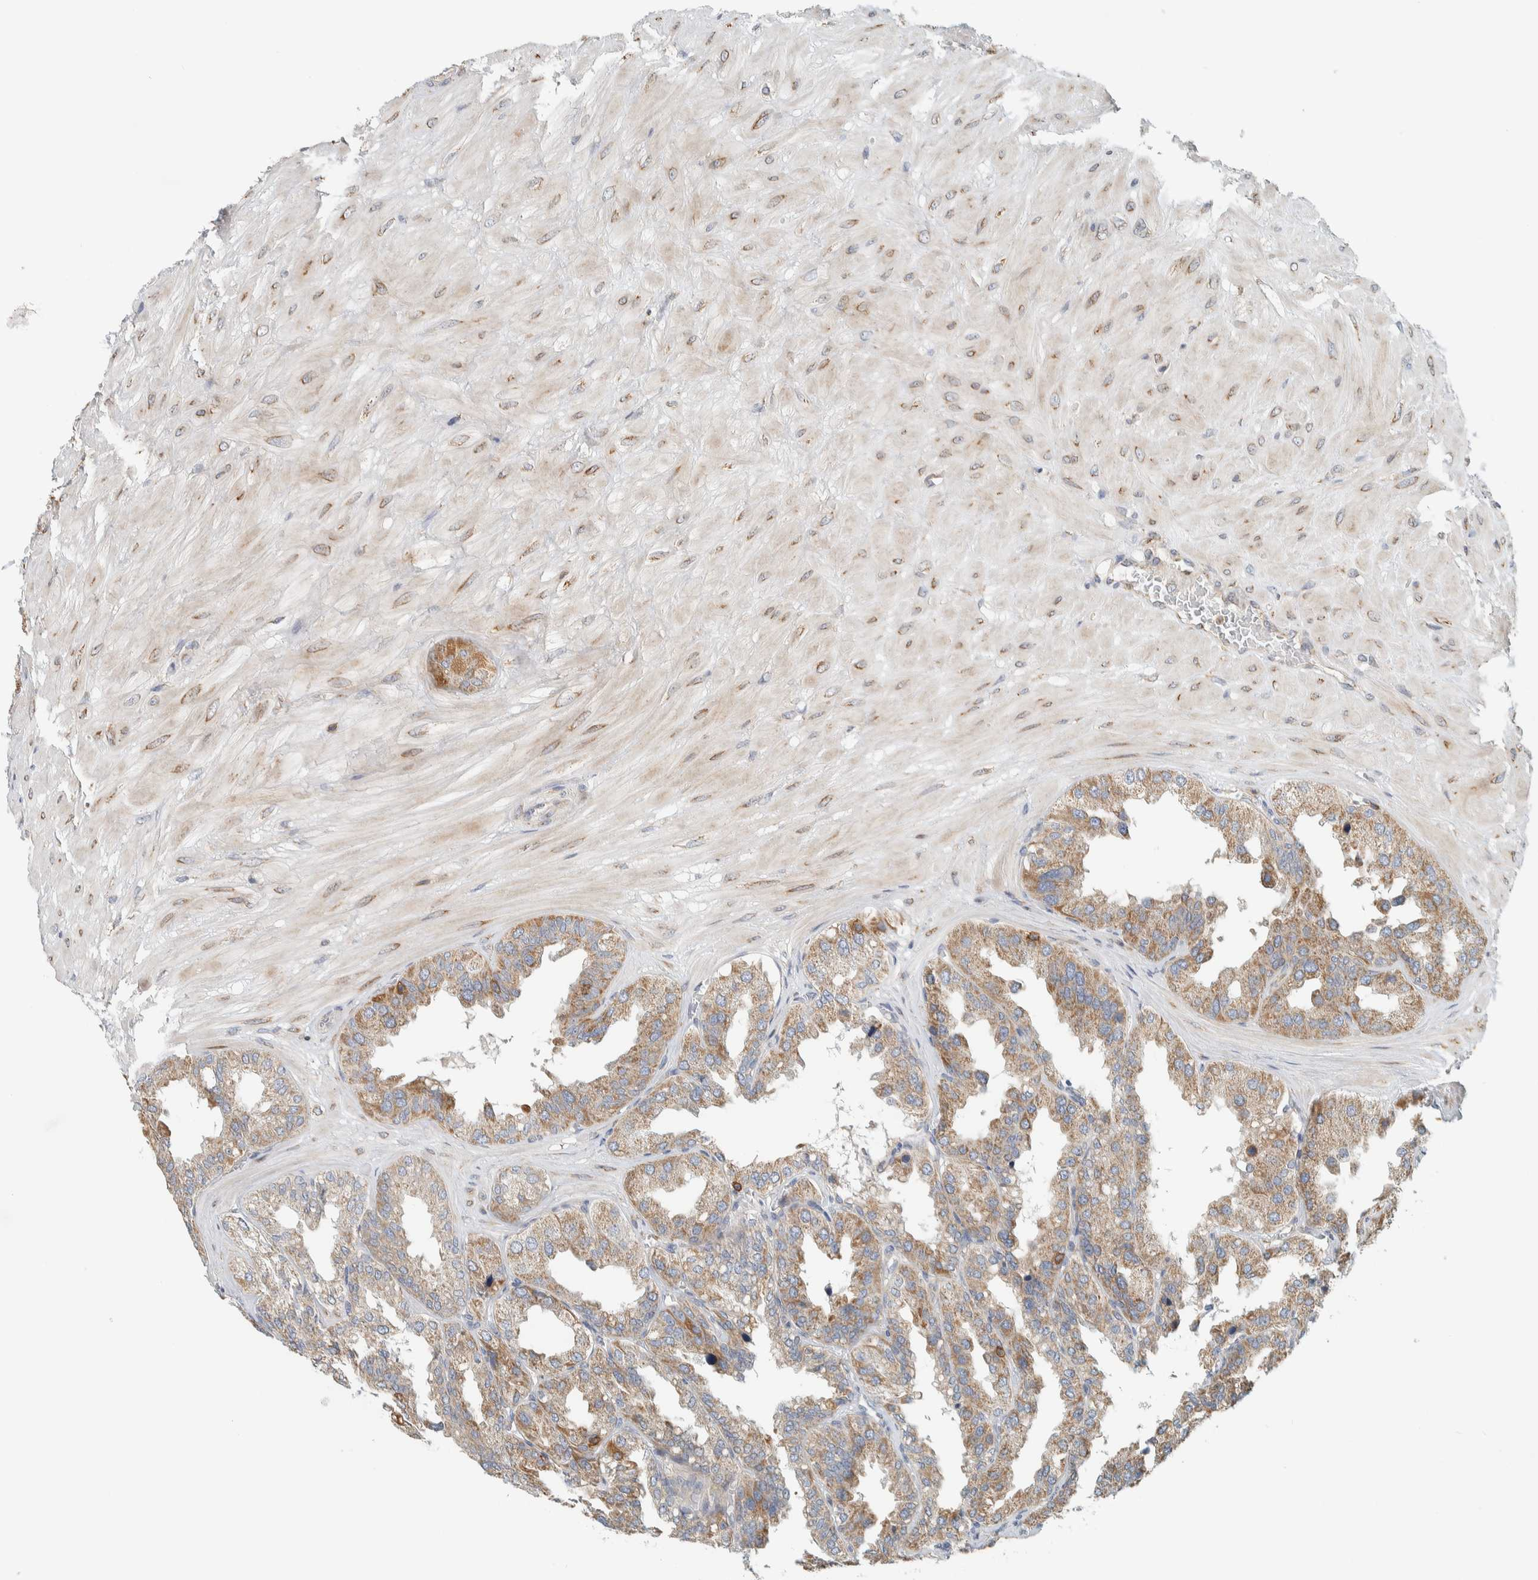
{"staining": {"intensity": "weak", "quantity": ">75%", "location": "cytoplasmic/membranous"}, "tissue": "seminal vesicle", "cell_type": "Glandular cells", "image_type": "normal", "snomed": [{"axis": "morphology", "description": "Normal tissue, NOS"}, {"axis": "topography", "description": "Prostate"}, {"axis": "topography", "description": "Seminal veicle"}], "caption": "Brown immunohistochemical staining in benign human seminal vesicle demonstrates weak cytoplasmic/membranous expression in about >75% of glandular cells.", "gene": "CCDC57", "patient": {"sex": "male", "age": 51}}